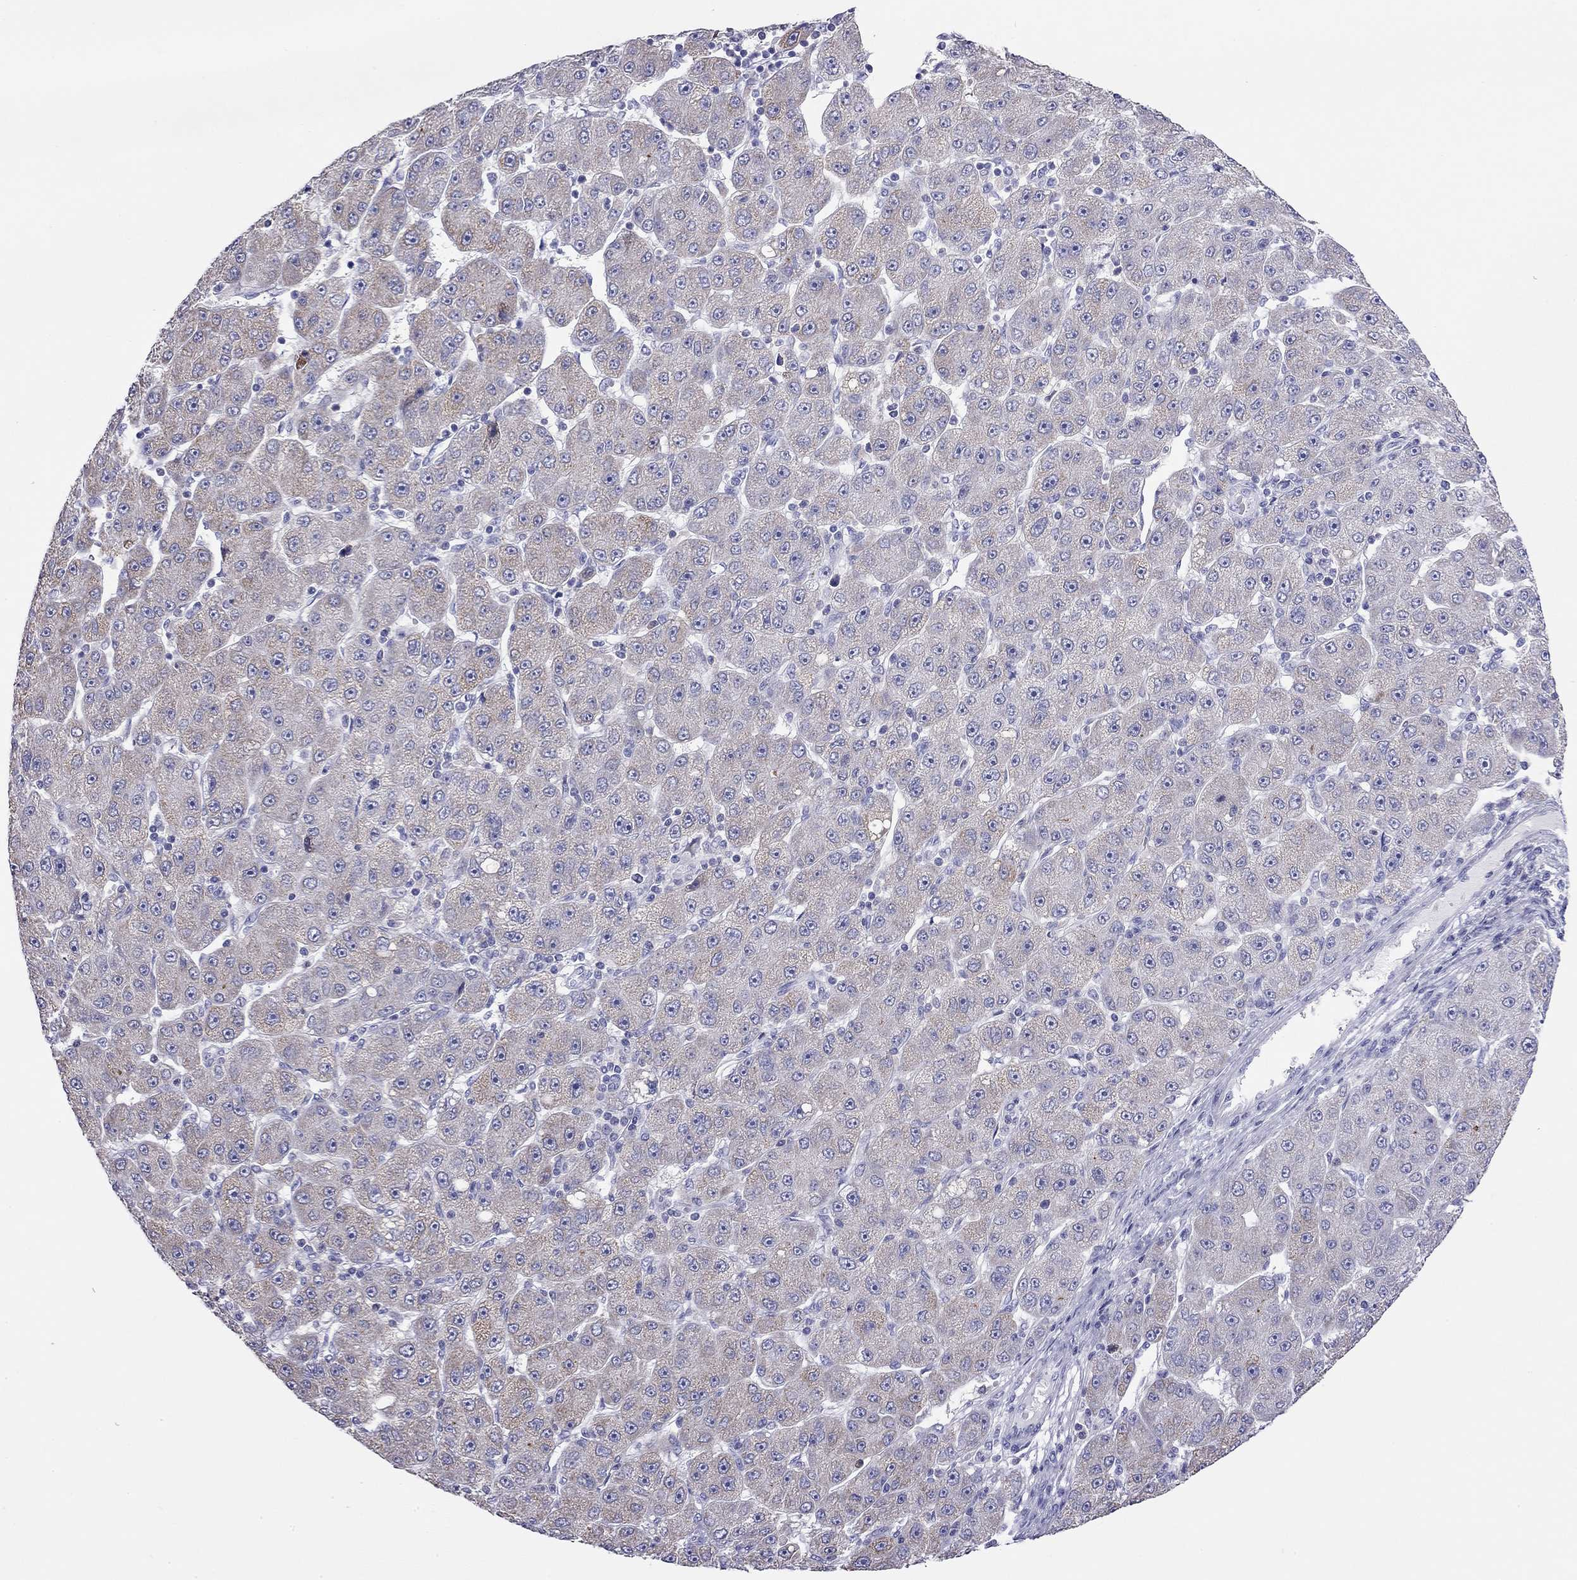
{"staining": {"intensity": "weak", "quantity": "<25%", "location": "cytoplasmic/membranous"}, "tissue": "liver cancer", "cell_type": "Tumor cells", "image_type": "cancer", "snomed": [{"axis": "morphology", "description": "Carcinoma, Hepatocellular, NOS"}, {"axis": "topography", "description": "Liver"}], "caption": "Immunohistochemistry micrograph of liver cancer stained for a protein (brown), which reveals no staining in tumor cells. (DAB immunohistochemistry with hematoxylin counter stain).", "gene": "SLC46A2", "patient": {"sex": "male", "age": 67}}